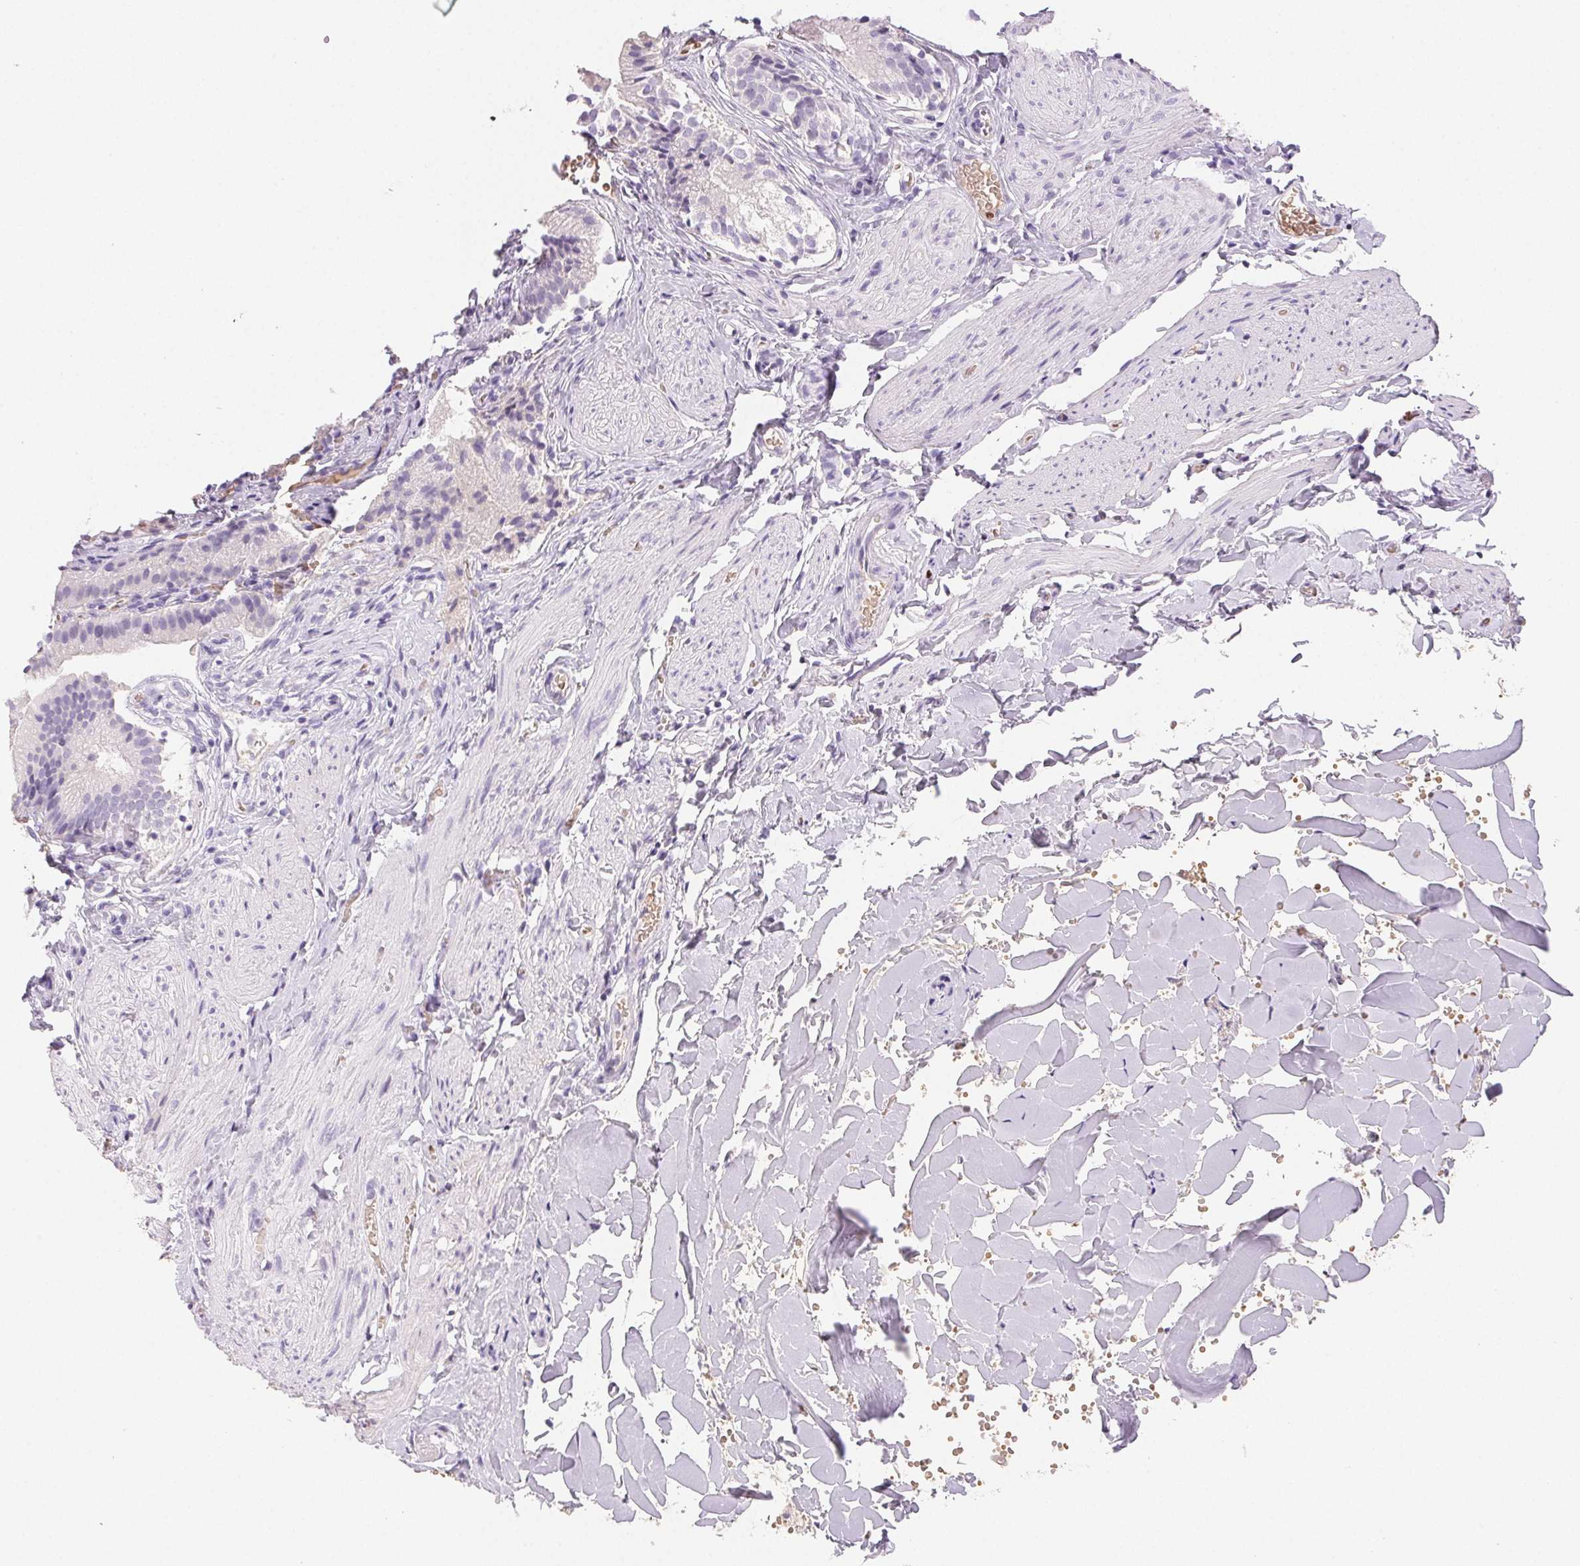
{"staining": {"intensity": "negative", "quantity": "none", "location": "none"}, "tissue": "gallbladder", "cell_type": "Glandular cells", "image_type": "normal", "snomed": [{"axis": "morphology", "description": "Normal tissue, NOS"}, {"axis": "topography", "description": "Gallbladder"}], "caption": "Human gallbladder stained for a protein using IHC exhibits no staining in glandular cells.", "gene": "PADI4", "patient": {"sex": "female", "age": 47}}